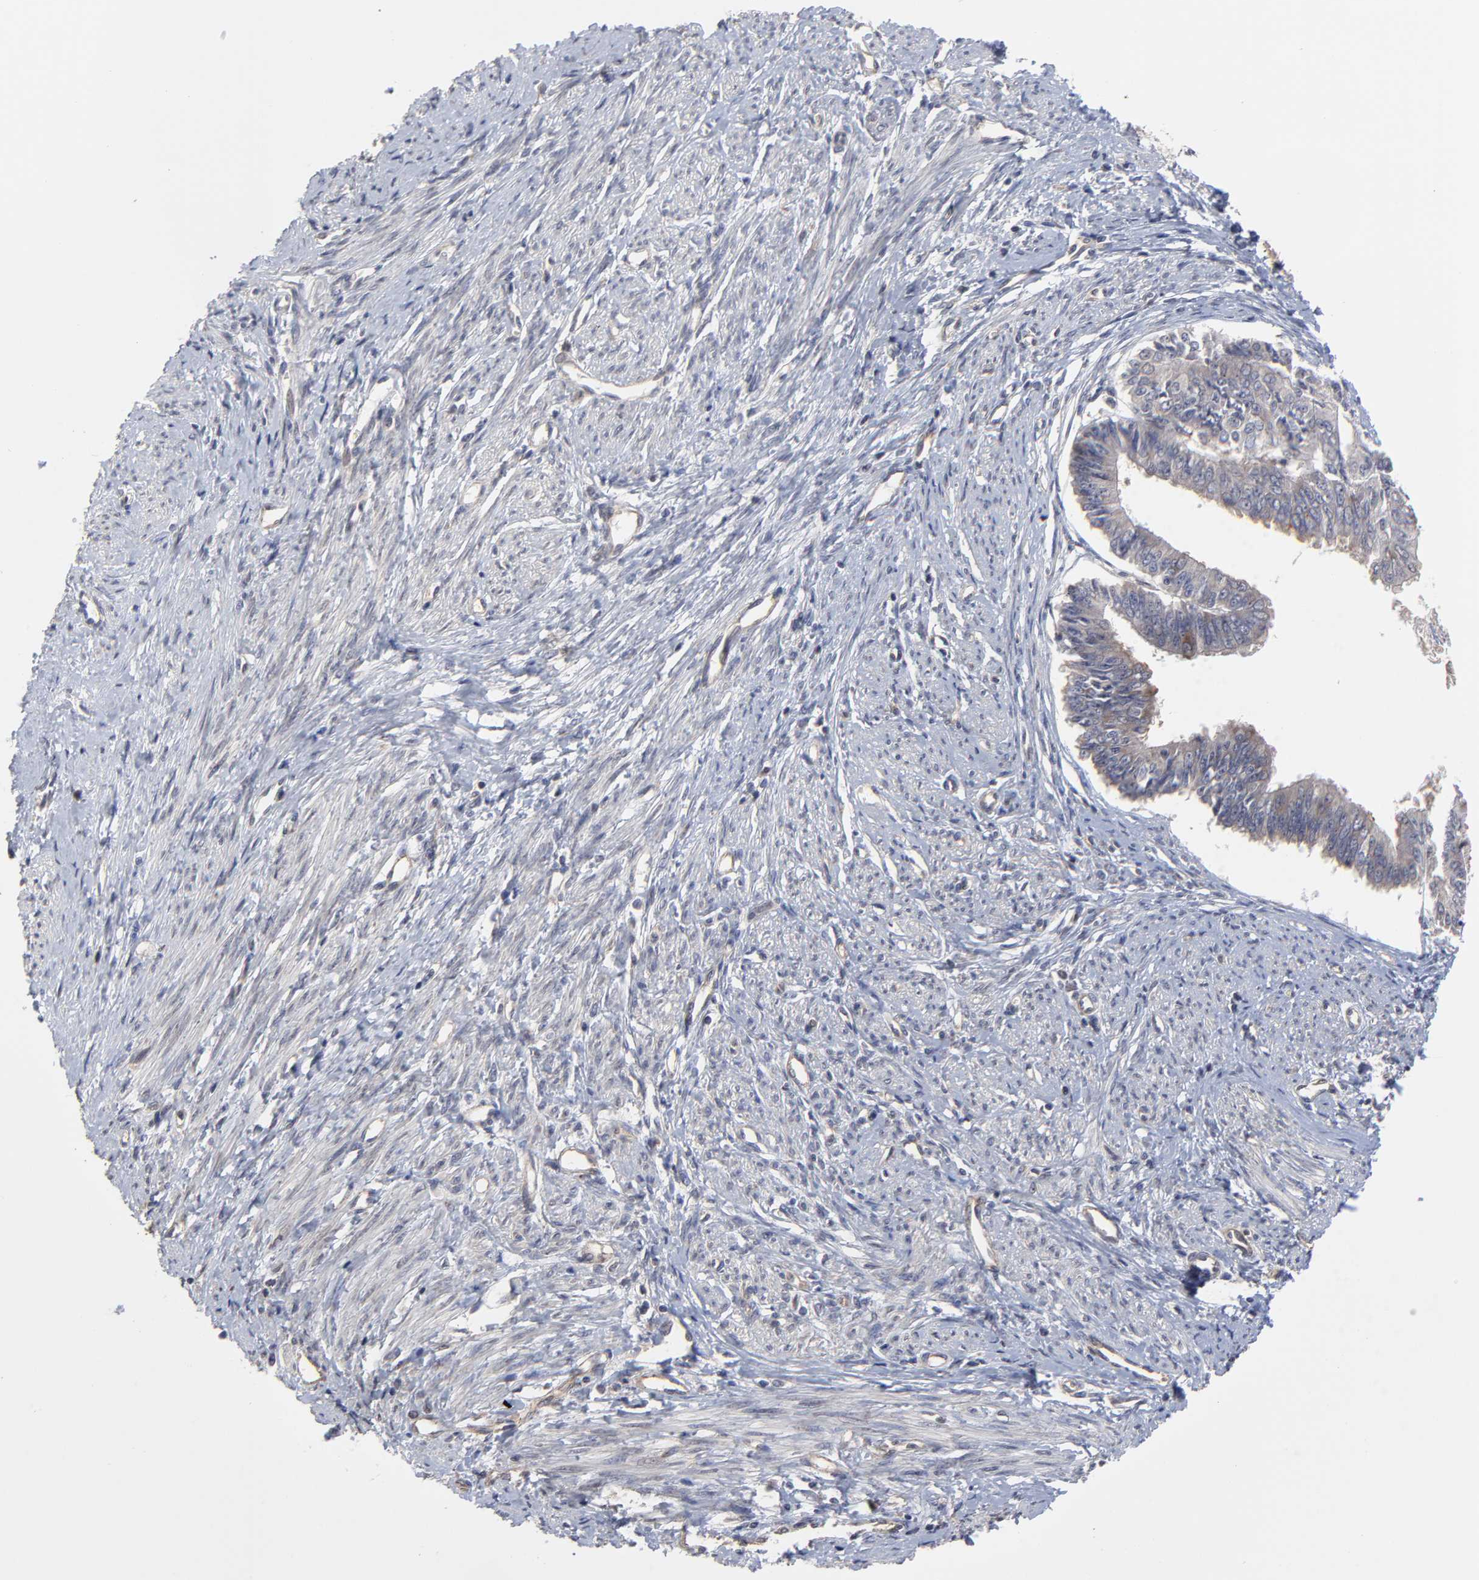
{"staining": {"intensity": "weak", "quantity": ">75%", "location": "cytoplasmic/membranous"}, "tissue": "endometrial cancer", "cell_type": "Tumor cells", "image_type": "cancer", "snomed": [{"axis": "morphology", "description": "Adenocarcinoma, NOS"}, {"axis": "topography", "description": "Endometrium"}], "caption": "Endometrial cancer (adenocarcinoma) tissue reveals weak cytoplasmic/membranous expression in approximately >75% of tumor cells, visualized by immunohistochemistry.", "gene": "ZNF157", "patient": {"sex": "female", "age": 76}}